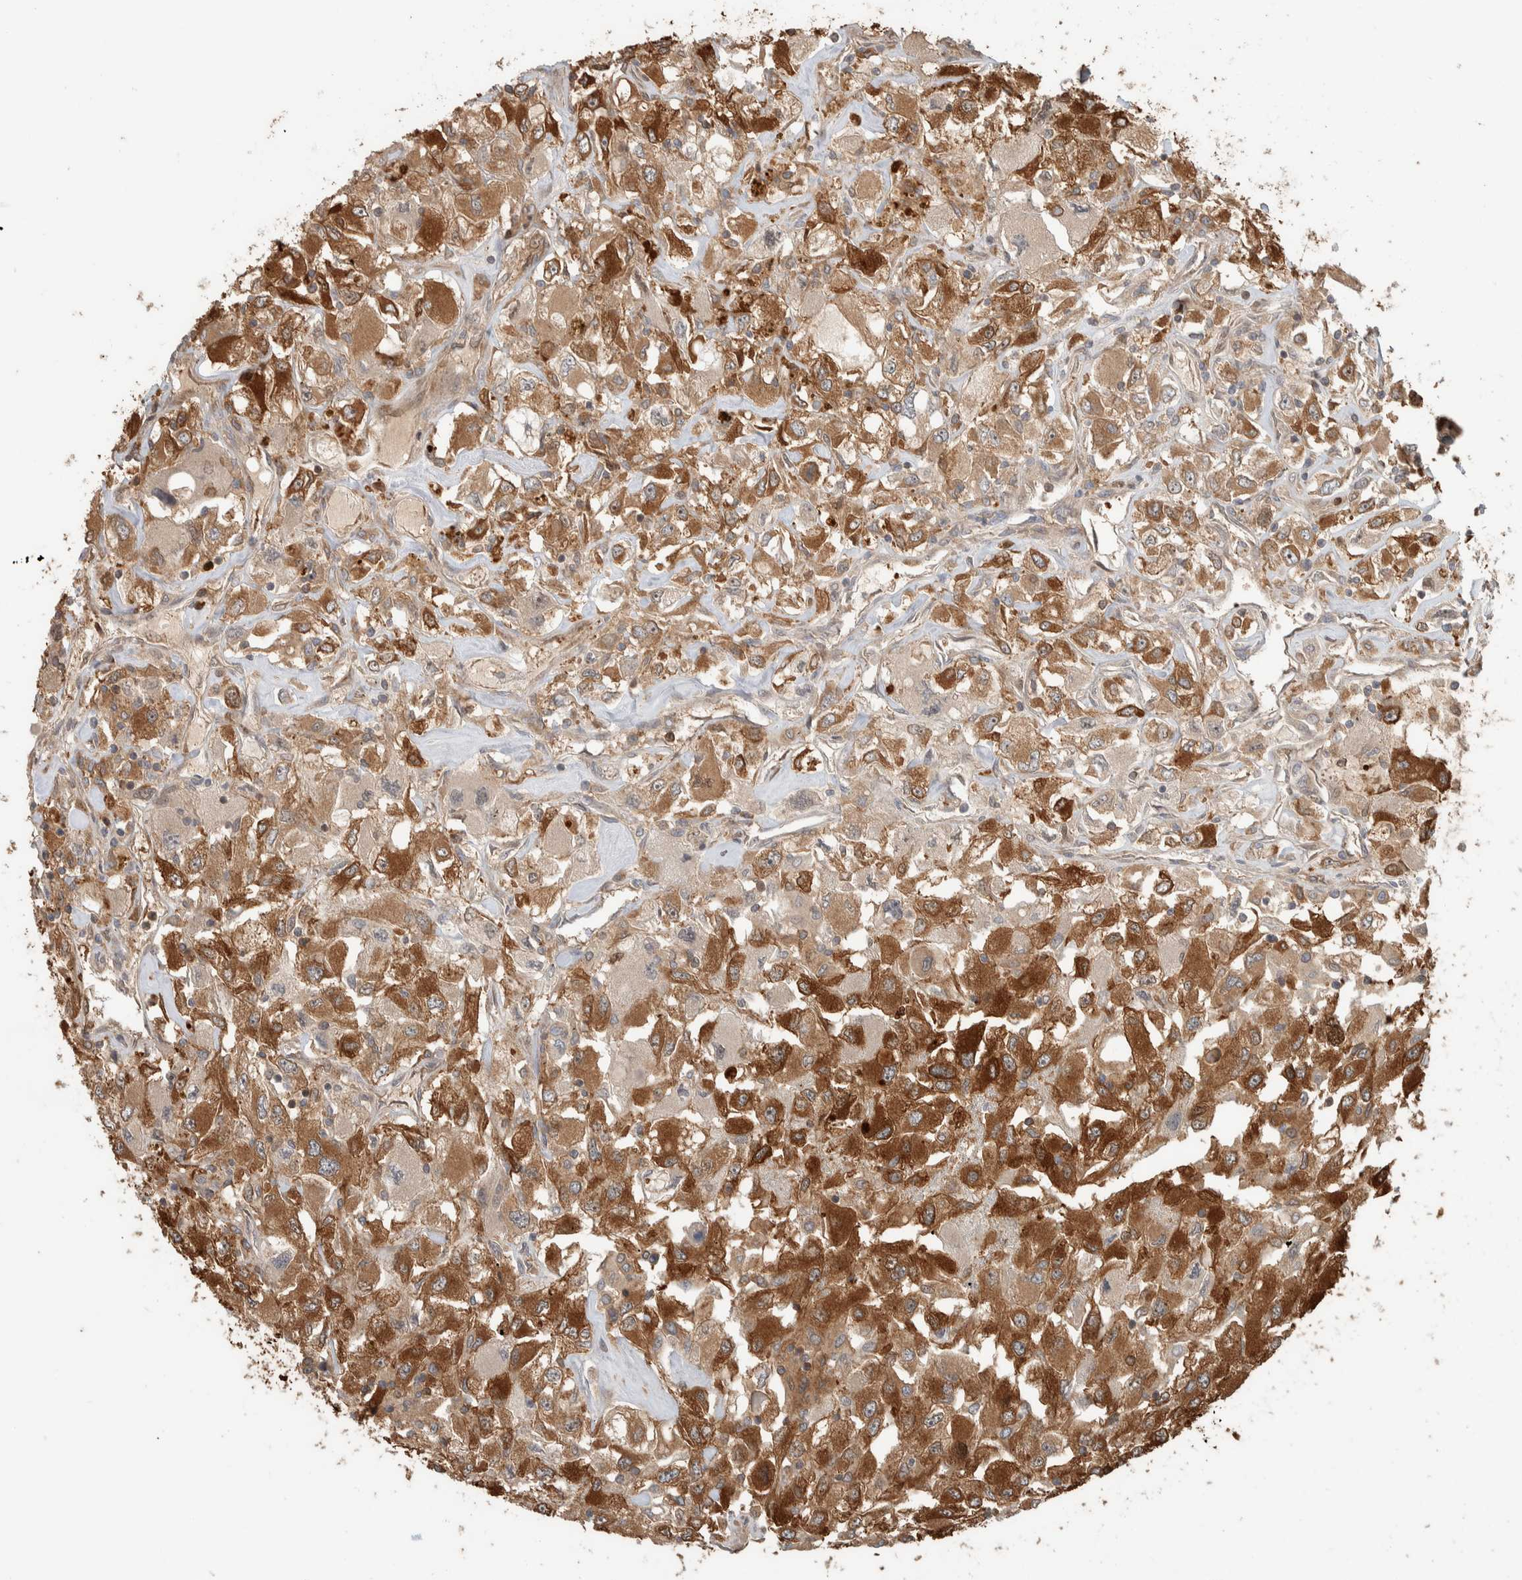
{"staining": {"intensity": "strong", "quantity": ">75%", "location": "cytoplasmic/membranous"}, "tissue": "renal cancer", "cell_type": "Tumor cells", "image_type": "cancer", "snomed": [{"axis": "morphology", "description": "Adenocarcinoma, NOS"}, {"axis": "topography", "description": "Kidney"}], "caption": "Protein expression analysis of adenocarcinoma (renal) reveals strong cytoplasmic/membranous staining in approximately >75% of tumor cells. The staining is performed using DAB brown chromogen to label protein expression. The nuclei are counter-stained blue using hematoxylin.", "gene": "CNTROB", "patient": {"sex": "female", "age": 52}}